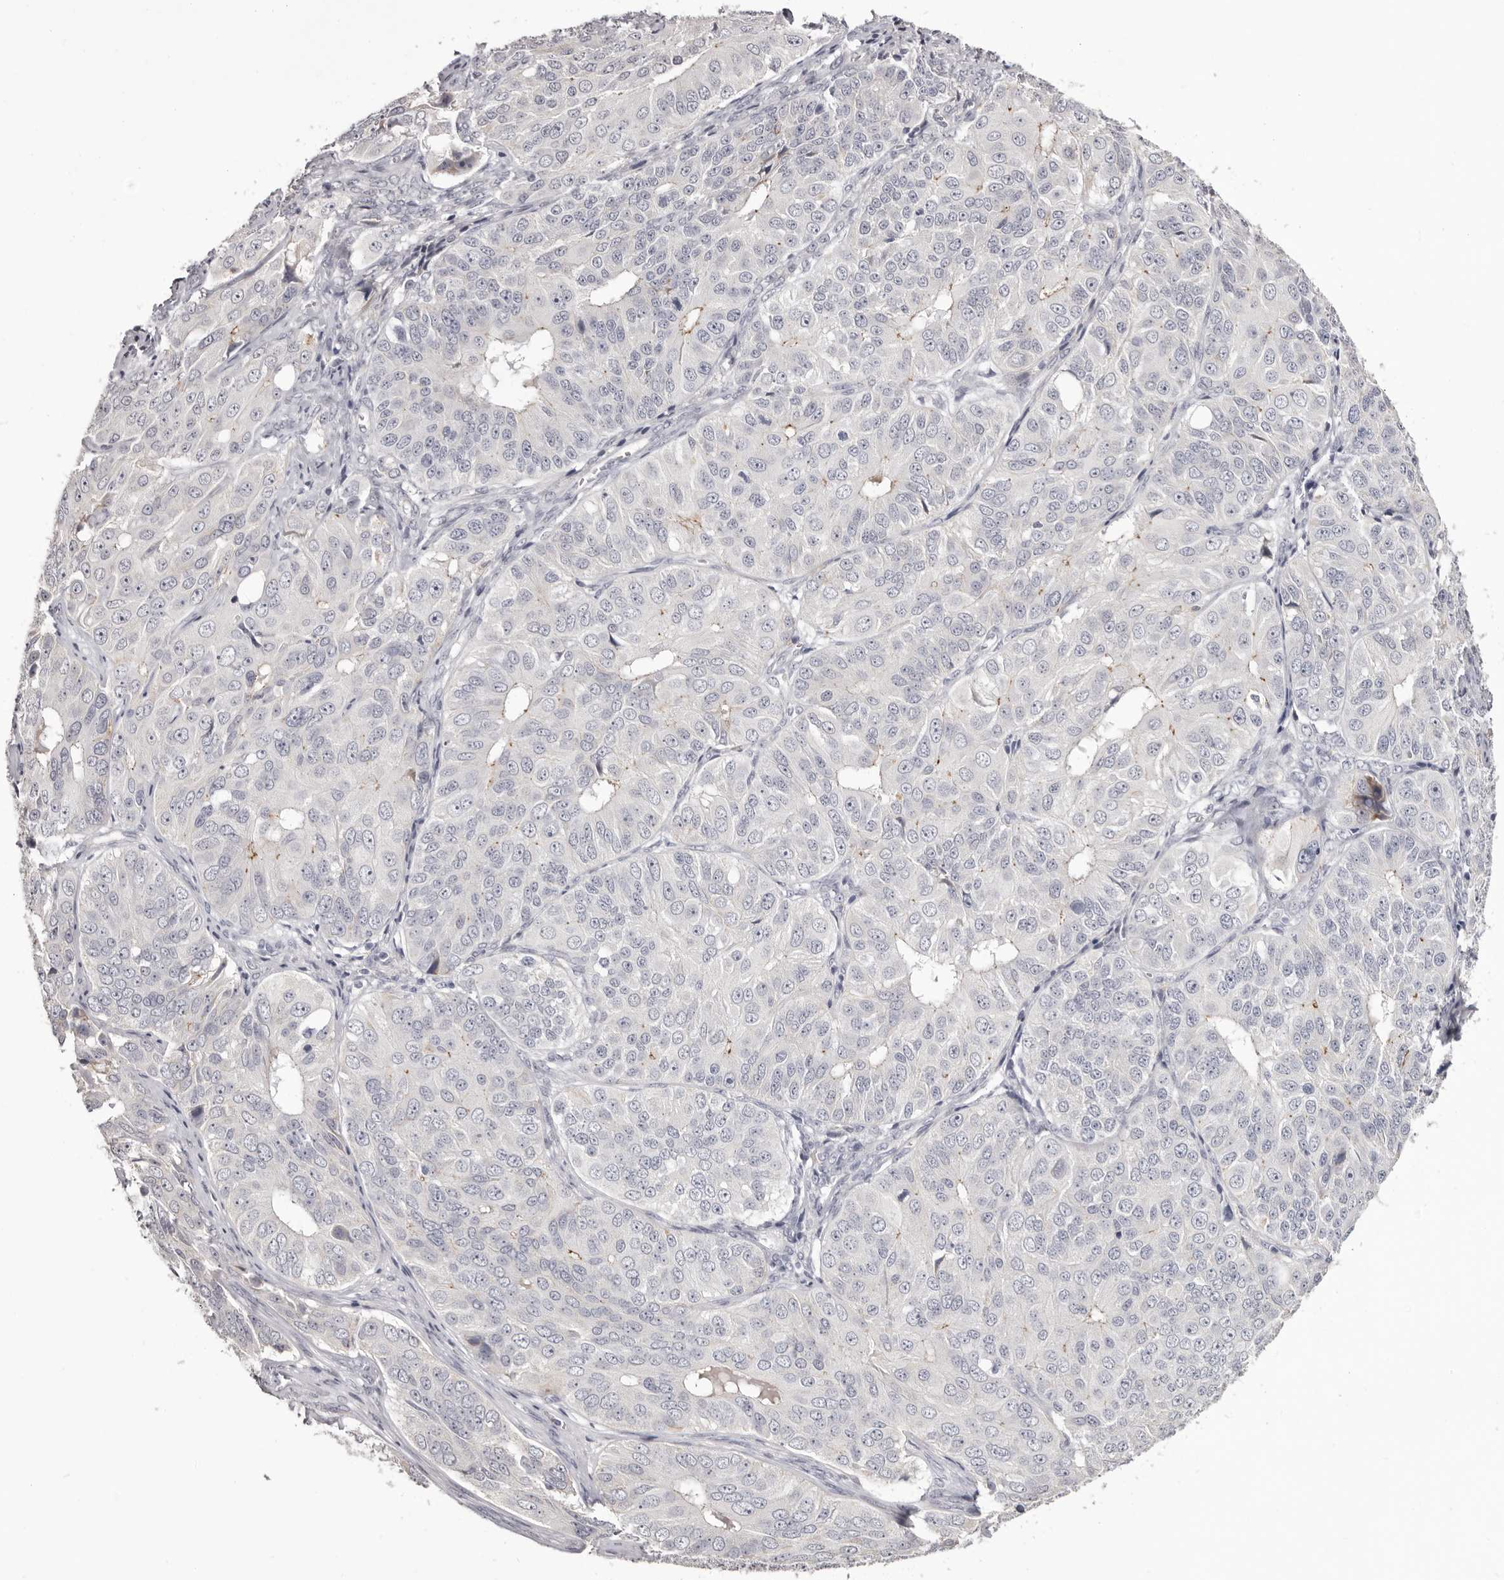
{"staining": {"intensity": "negative", "quantity": "none", "location": "none"}, "tissue": "ovarian cancer", "cell_type": "Tumor cells", "image_type": "cancer", "snomed": [{"axis": "morphology", "description": "Carcinoma, endometroid"}, {"axis": "topography", "description": "Ovary"}], "caption": "Endometroid carcinoma (ovarian) stained for a protein using immunohistochemistry (IHC) exhibits no expression tumor cells.", "gene": "PCDHB6", "patient": {"sex": "female", "age": 51}}